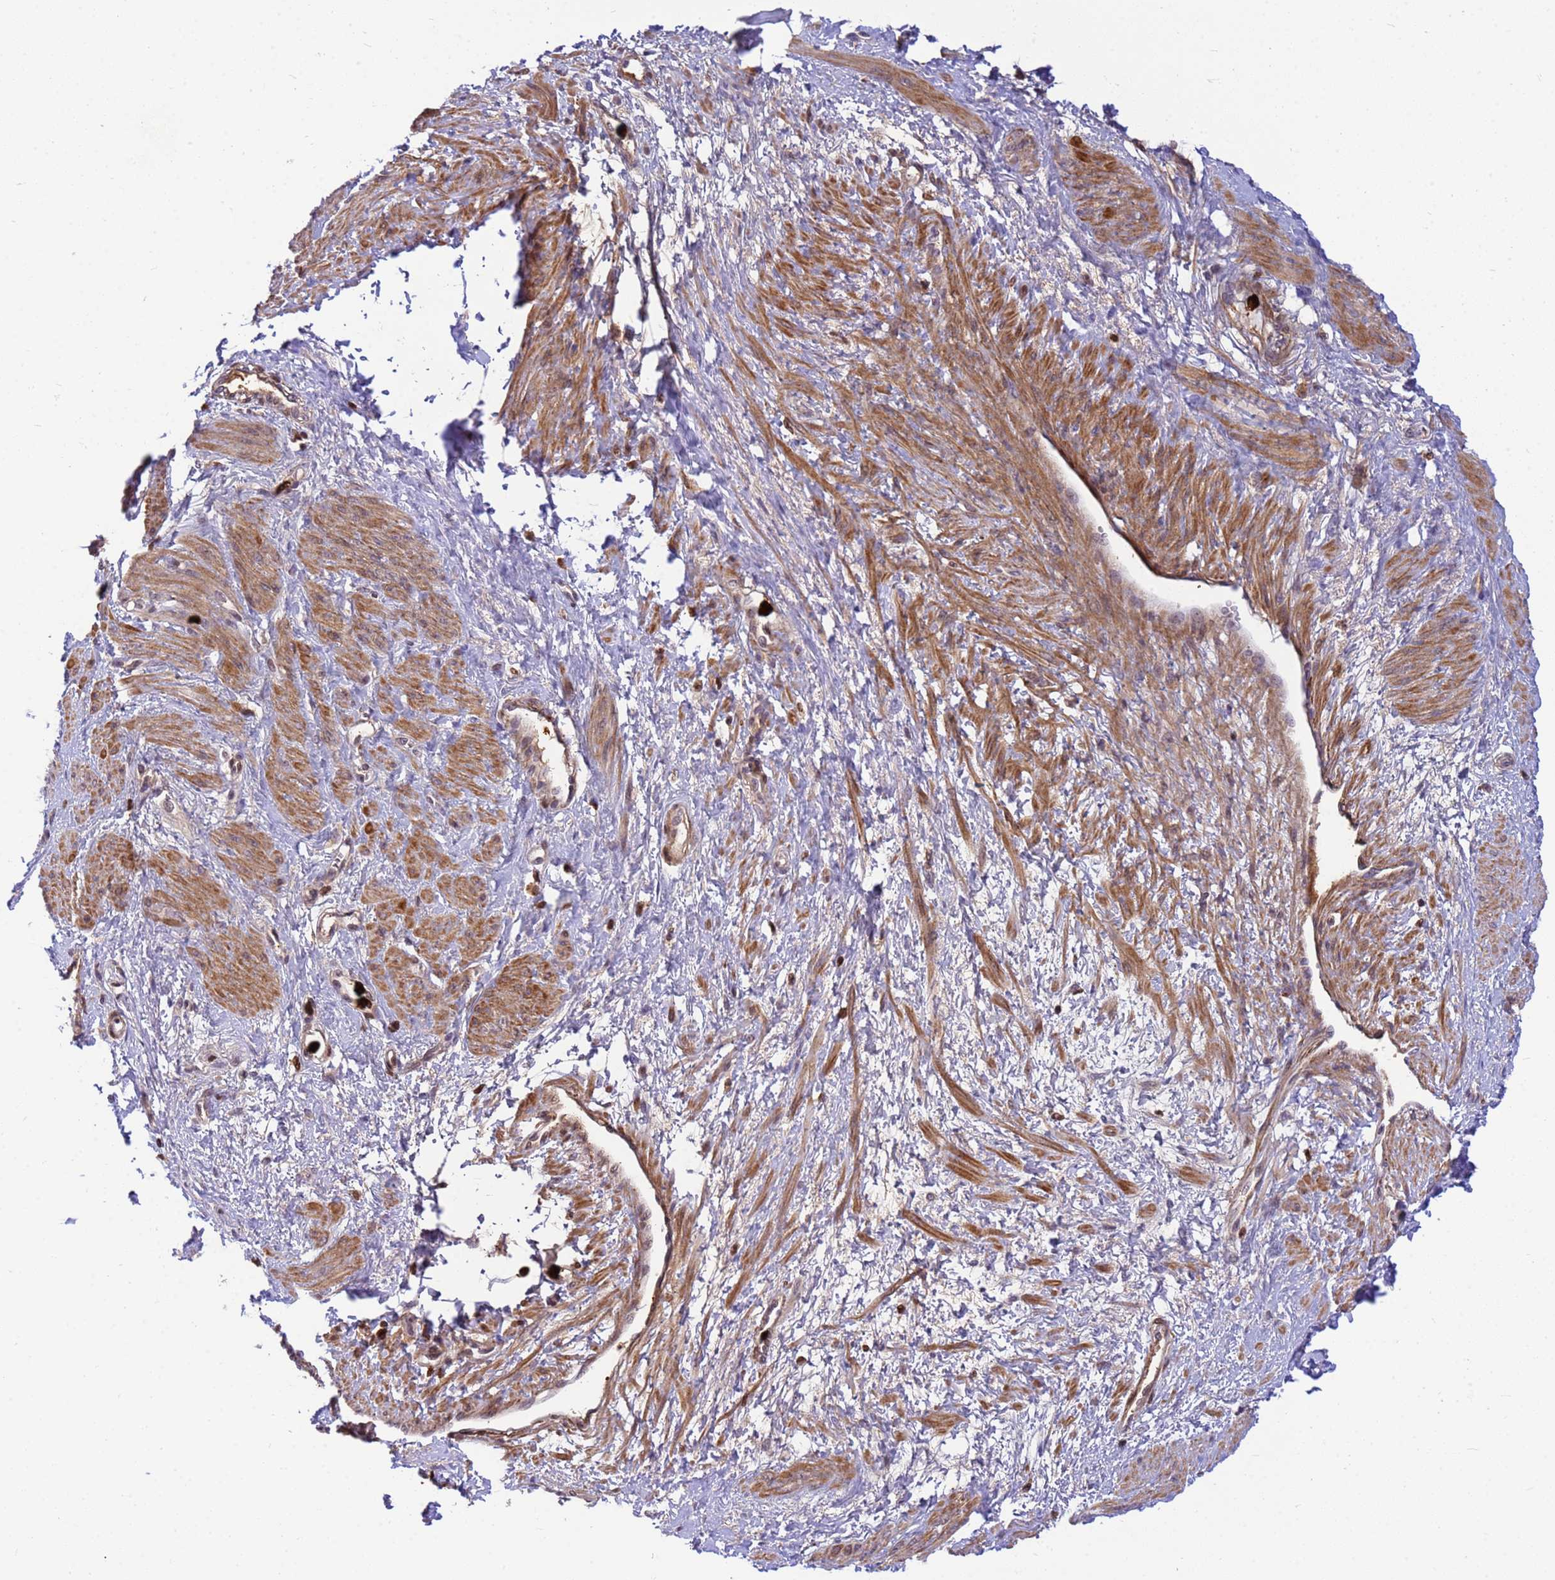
{"staining": {"intensity": "moderate", "quantity": "25%-75%", "location": "cytoplasmic/membranous"}, "tissue": "smooth muscle", "cell_type": "Smooth muscle cells", "image_type": "normal", "snomed": [{"axis": "morphology", "description": "Normal tissue, NOS"}, {"axis": "topography", "description": "Smooth muscle"}, {"axis": "topography", "description": "Uterus"}], "caption": "Protein expression analysis of benign smooth muscle demonstrates moderate cytoplasmic/membranous positivity in about 25%-75% of smooth muscle cells.", "gene": "ORM1", "patient": {"sex": "female", "age": 39}}